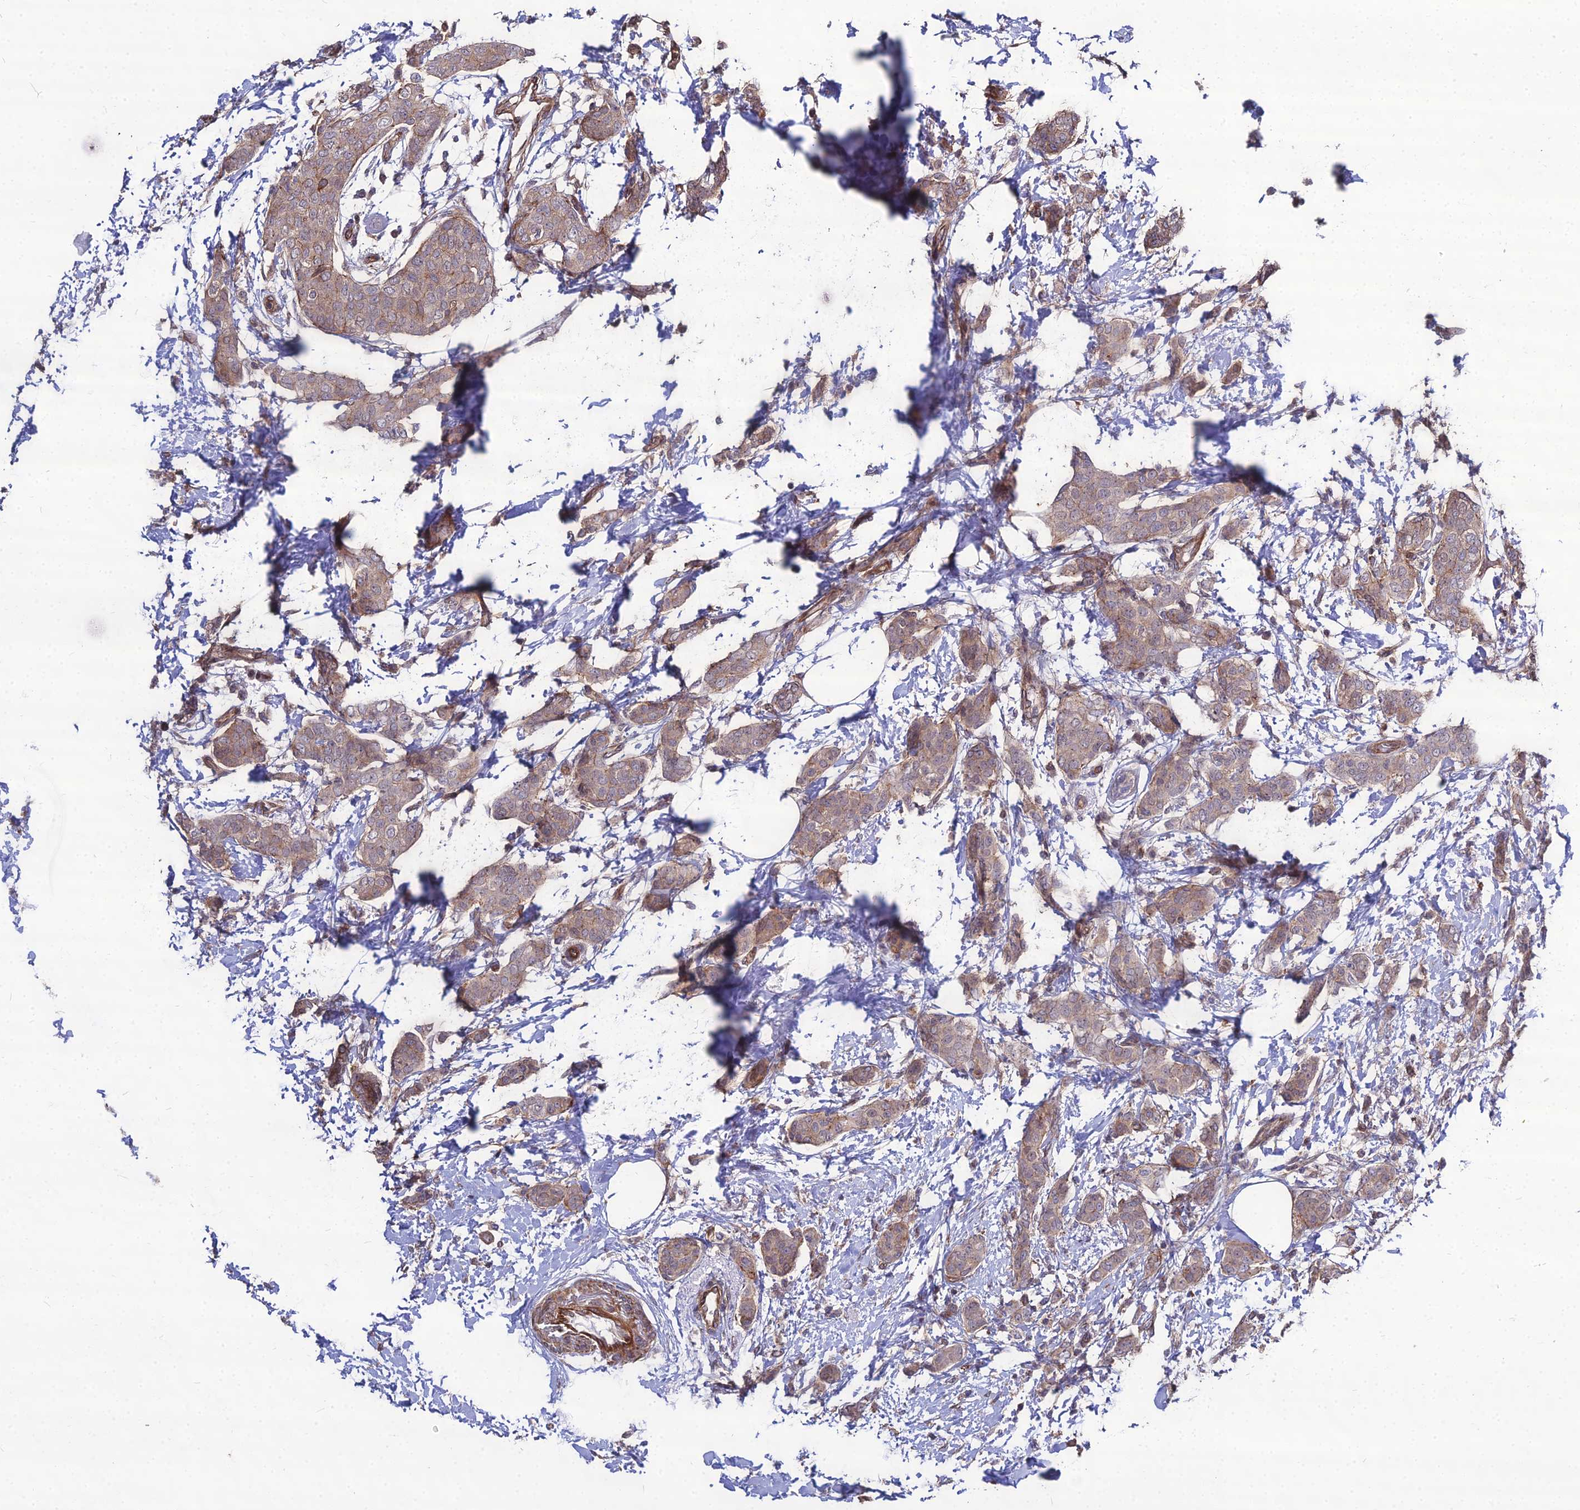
{"staining": {"intensity": "weak", "quantity": ">75%", "location": "cytoplasmic/membranous"}, "tissue": "breast cancer", "cell_type": "Tumor cells", "image_type": "cancer", "snomed": [{"axis": "morphology", "description": "Duct carcinoma"}, {"axis": "topography", "description": "Breast"}], "caption": "Protein staining demonstrates weak cytoplasmic/membranous positivity in about >75% of tumor cells in breast infiltrating ductal carcinoma.", "gene": "TSPYL2", "patient": {"sex": "female", "age": 72}}